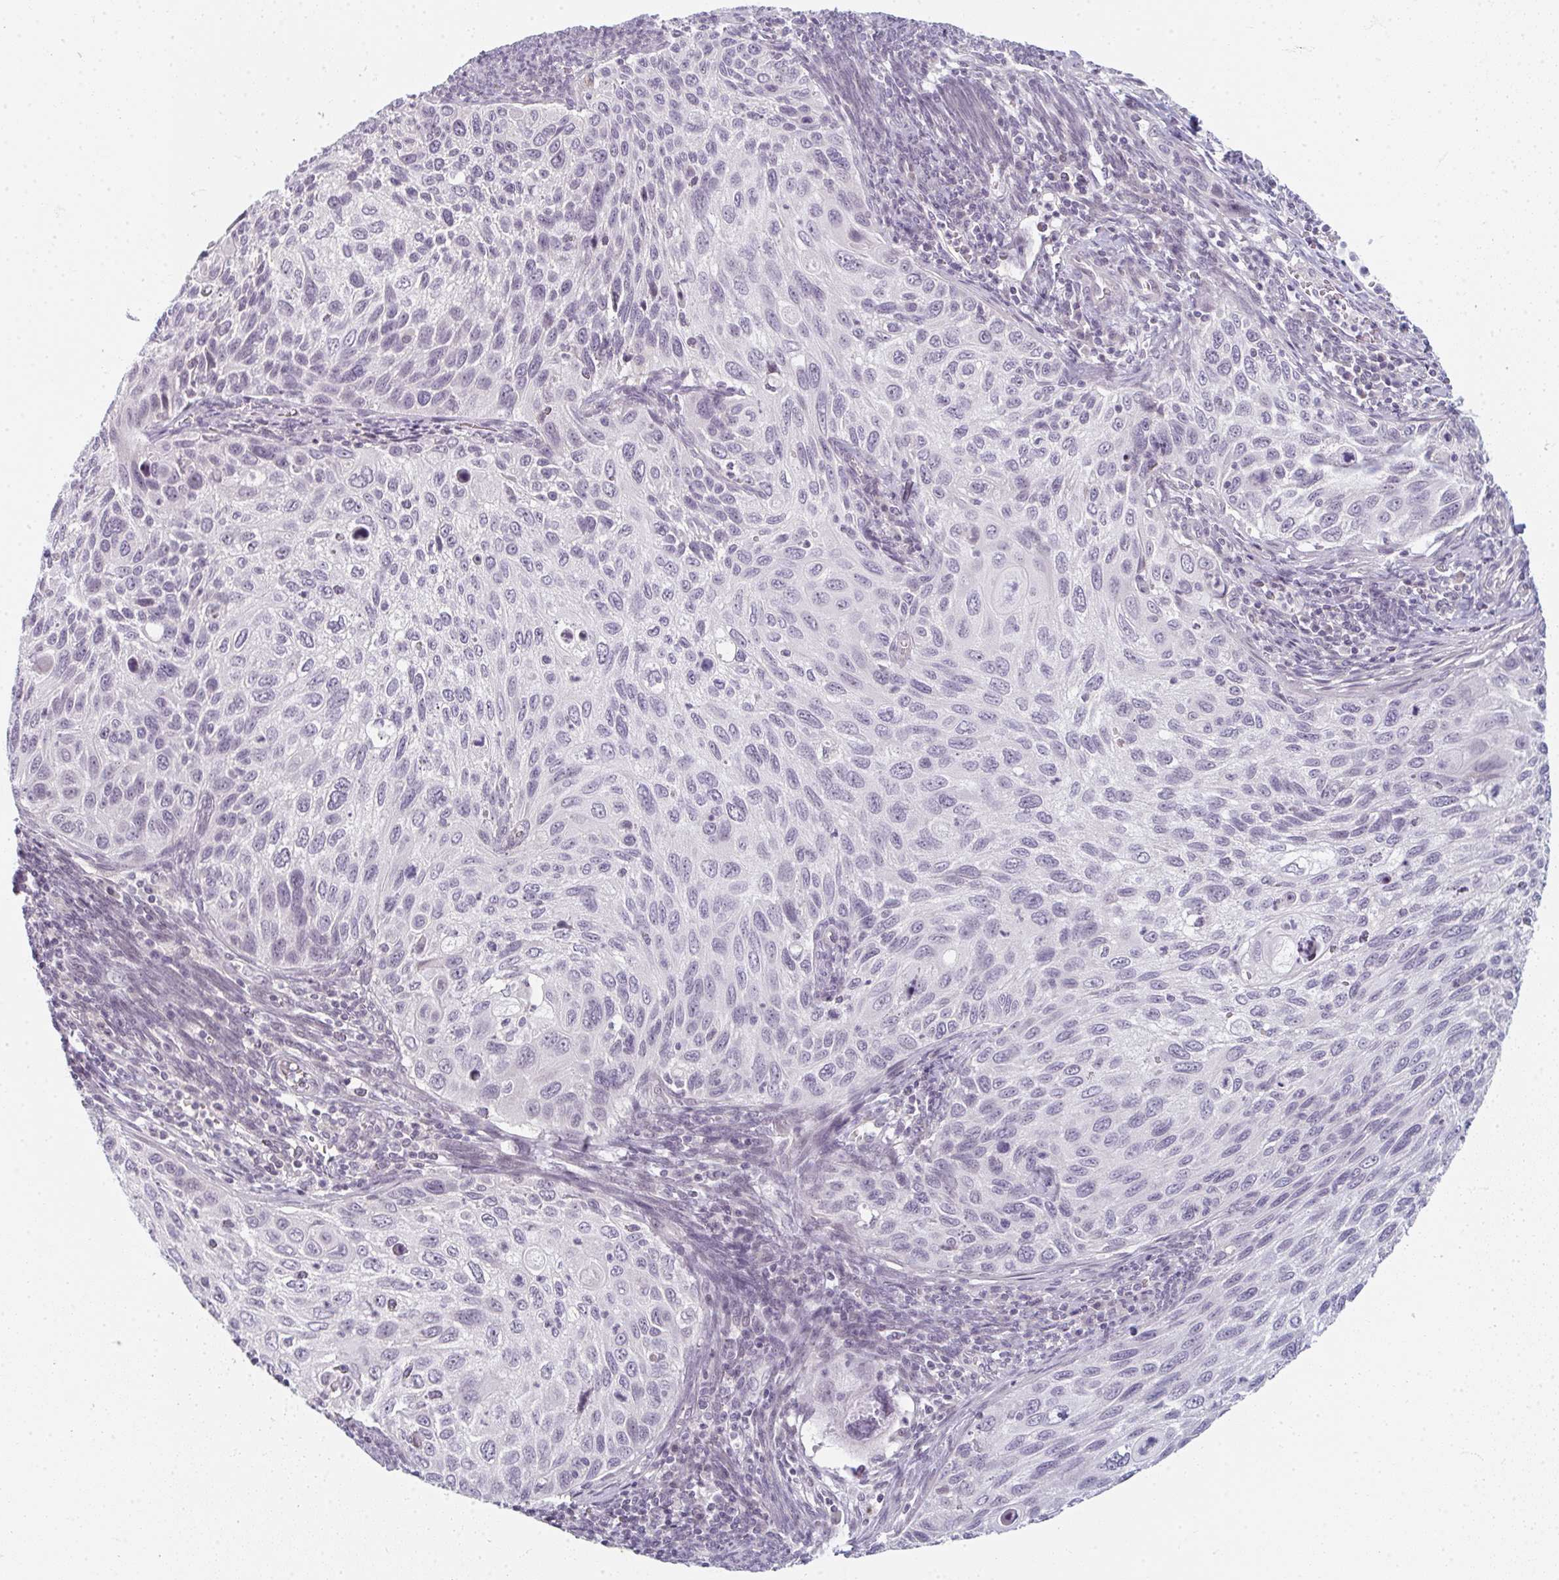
{"staining": {"intensity": "negative", "quantity": "none", "location": "none"}, "tissue": "cervical cancer", "cell_type": "Tumor cells", "image_type": "cancer", "snomed": [{"axis": "morphology", "description": "Squamous cell carcinoma, NOS"}, {"axis": "topography", "description": "Cervix"}], "caption": "There is no significant expression in tumor cells of cervical cancer (squamous cell carcinoma). (DAB (3,3'-diaminobenzidine) immunohistochemistry (IHC), high magnification).", "gene": "RBBP6", "patient": {"sex": "female", "age": 70}}